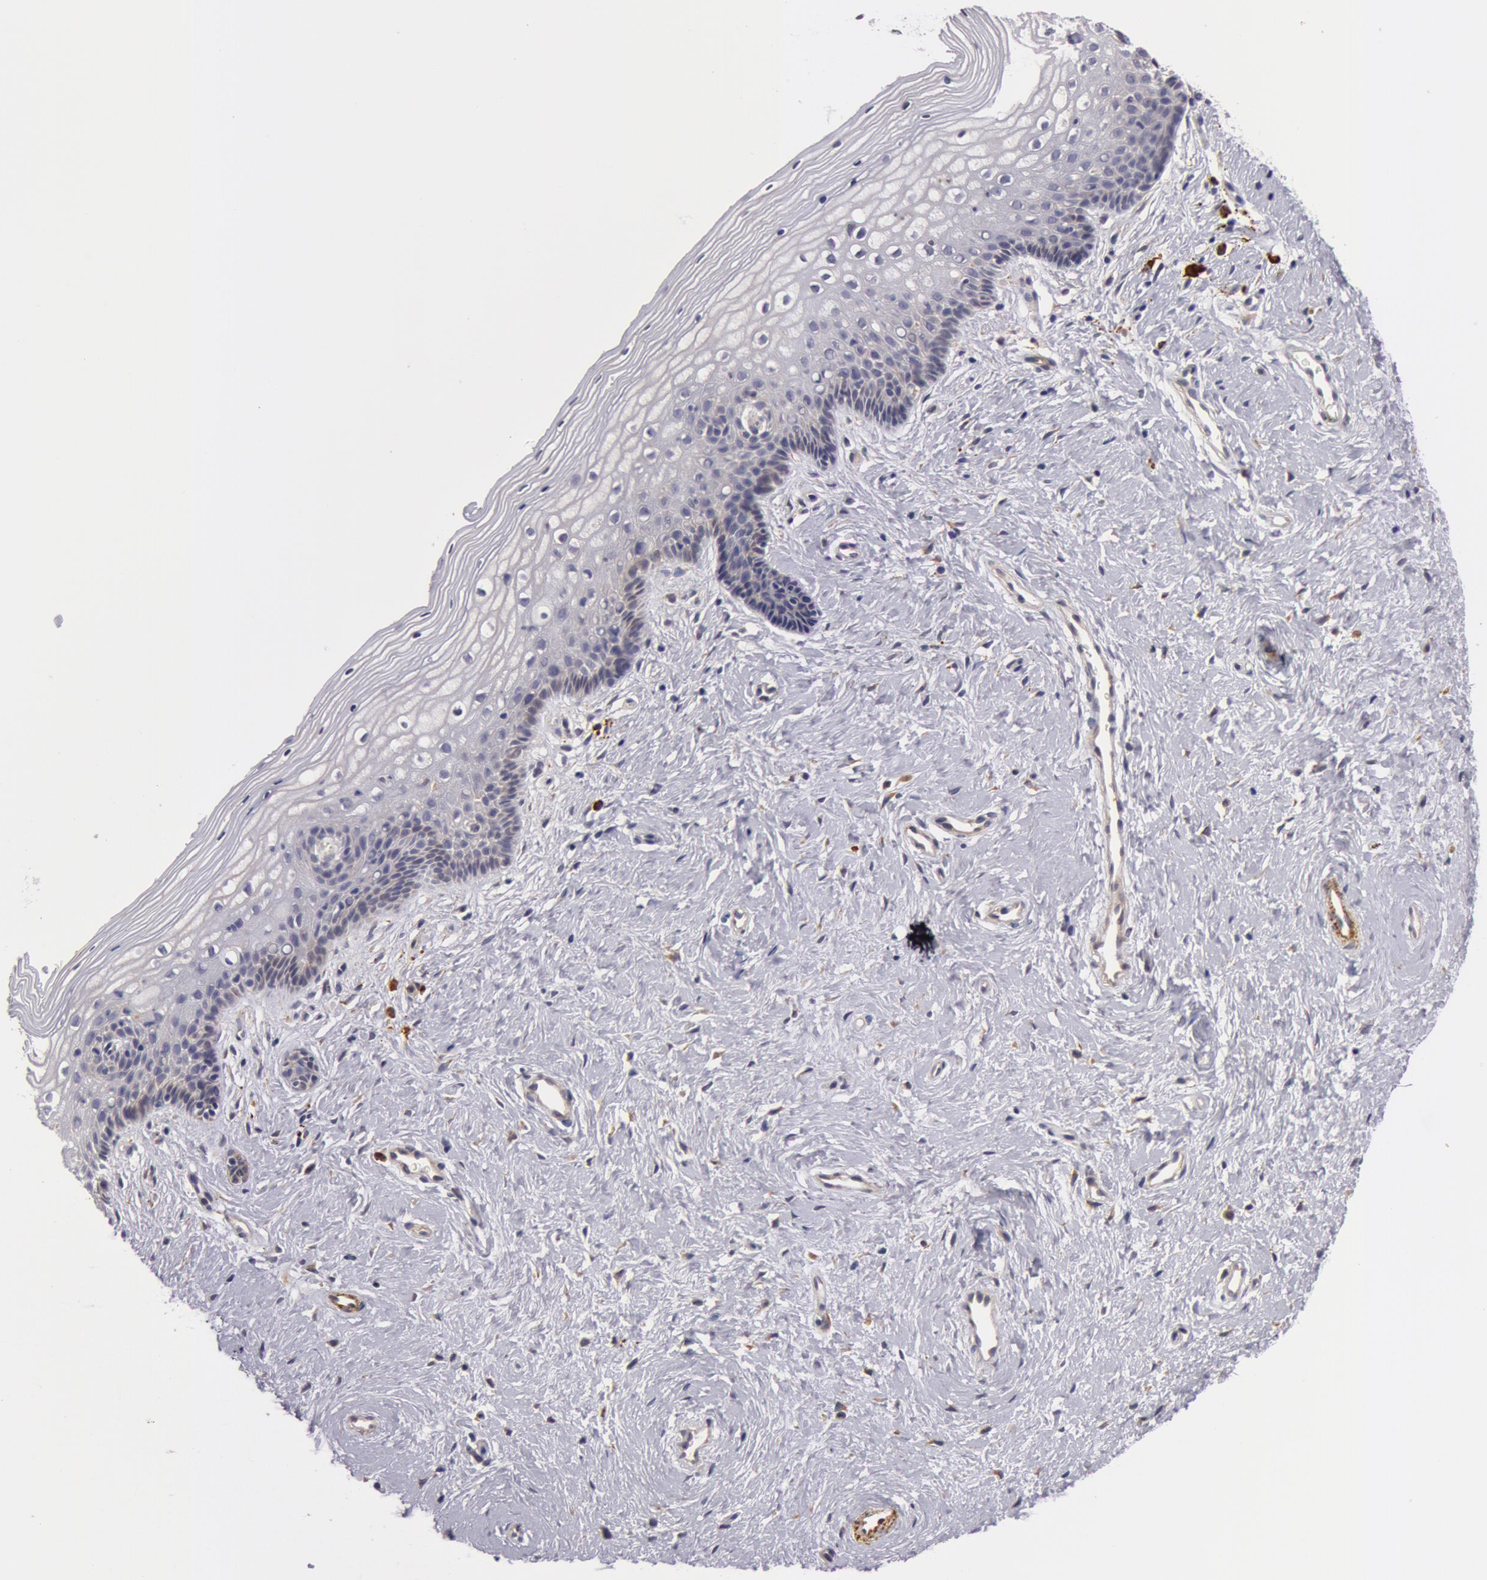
{"staining": {"intensity": "negative", "quantity": "none", "location": "none"}, "tissue": "vagina", "cell_type": "Squamous epithelial cells", "image_type": "normal", "snomed": [{"axis": "morphology", "description": "Normal tissue, NOS"}, {"axis": "topography", "description": "Vagina"}], "caption": "Human vagina stained for a protein using immunohistochemistry demonstrates no positivity in squamous epithelial cells.", "gene": "IL23A", "patient": {"sex": "female", "age": 46}}